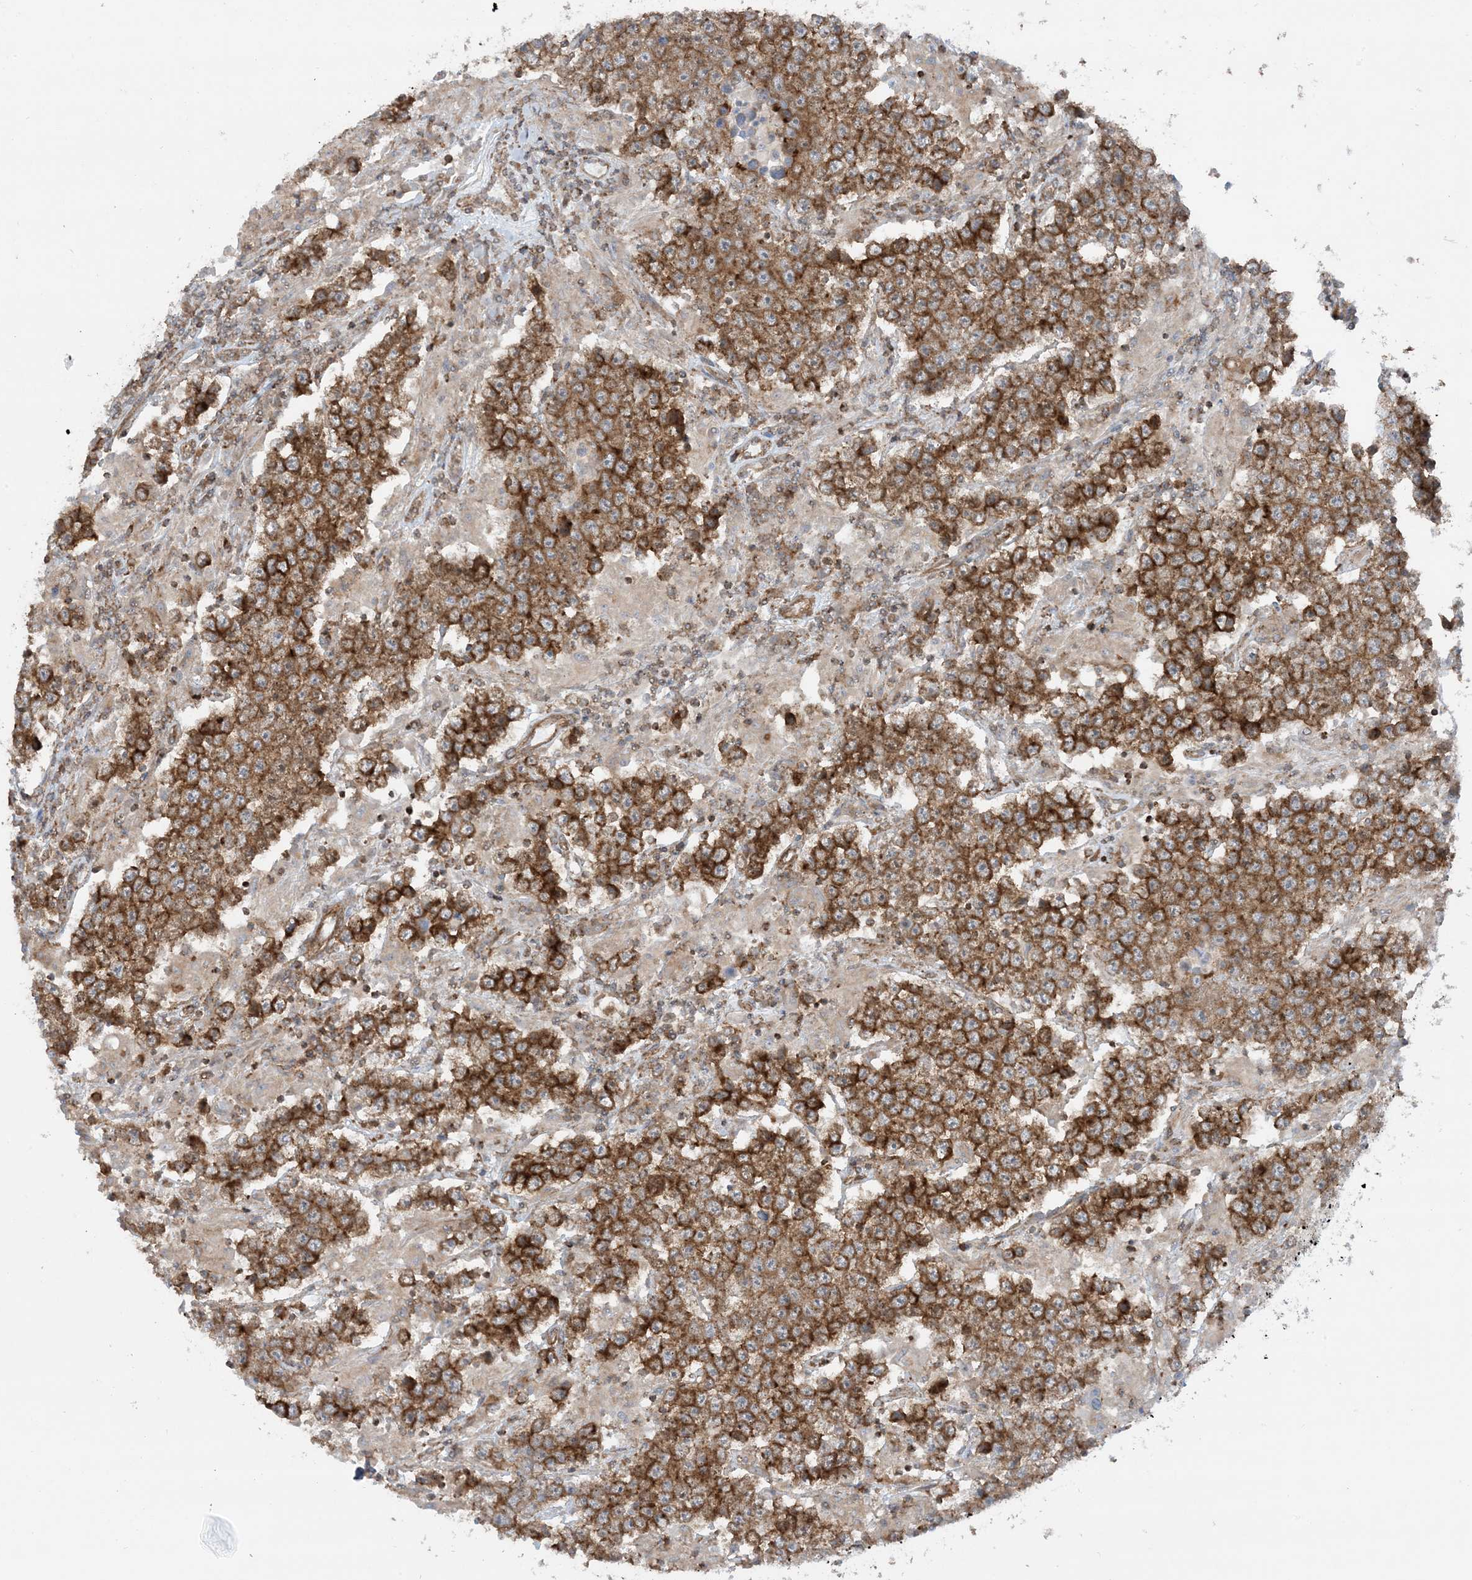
{"staining": {"intensity": "strong", "quantity": ">75%", "location": "cytoplasmic/membranous"}, "tissue": "testis cancer", "cell_type": "Tumor cells", "image_type": "cancer", "snomed": [{"axis": "morphology", "description": "Normal tissue, NOS"}, {"axis": "morphology", "description": "Urothelial carcinoma, High grade"}, {"axis": "morphology", "description": "Seminoma, NOS"}, {"axis": "morphology", "description": "Carcinoma, Embryonal, NOS"}, {"axis": "topography", "description": "Urinary bladder"}, {"axis": "topography", "description": "Testis"}], "caption": "A histopathology image showing strong cytoplasmic/membranous expression in about >75% of tumor cells in testis cancer, as visualized by brown immunohistochemical staining.", "gene": "STAM2", "patient": {"sex": "male", "age": 41}}